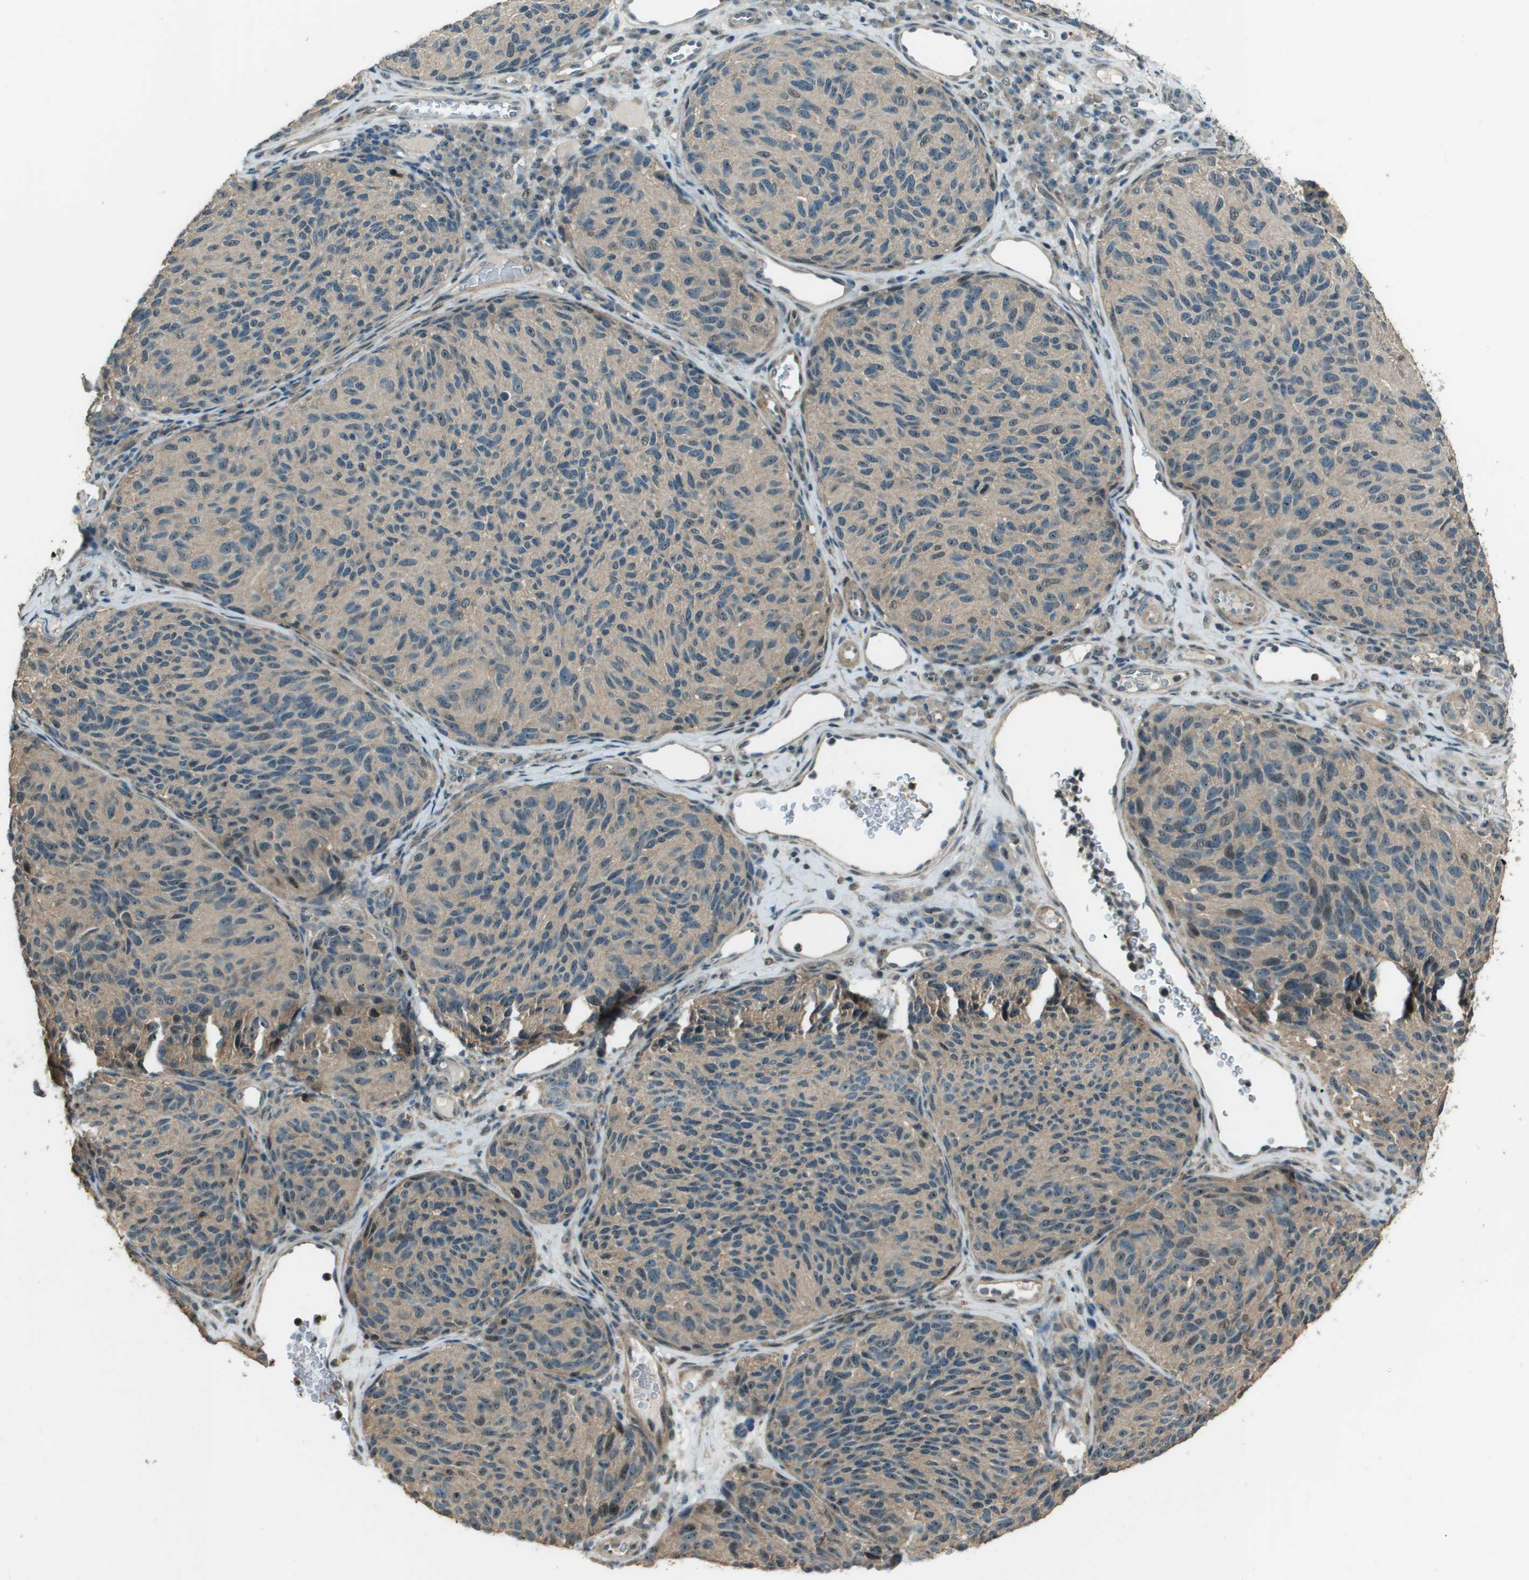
{"staining": {"intensity": "weak", "quantity": ">75%", "location": "cytoplasmic/membranous"}, "tissue": "melanoma", "cell_type": "Tumor cells", "image_type": "cancer", "snomed": [{"axis": "morphology", "description": "Malignant melanoma, NOS"}, {"axis": "topography", "description": "Skin"}], "caption": "Protein staining exhibits weak cytoplasmic/membranous staining in approximately >75% of tumor cells in malignant melanoma.", "gene": "SDC3", "patient": {"sex": "female", "age": 73}}